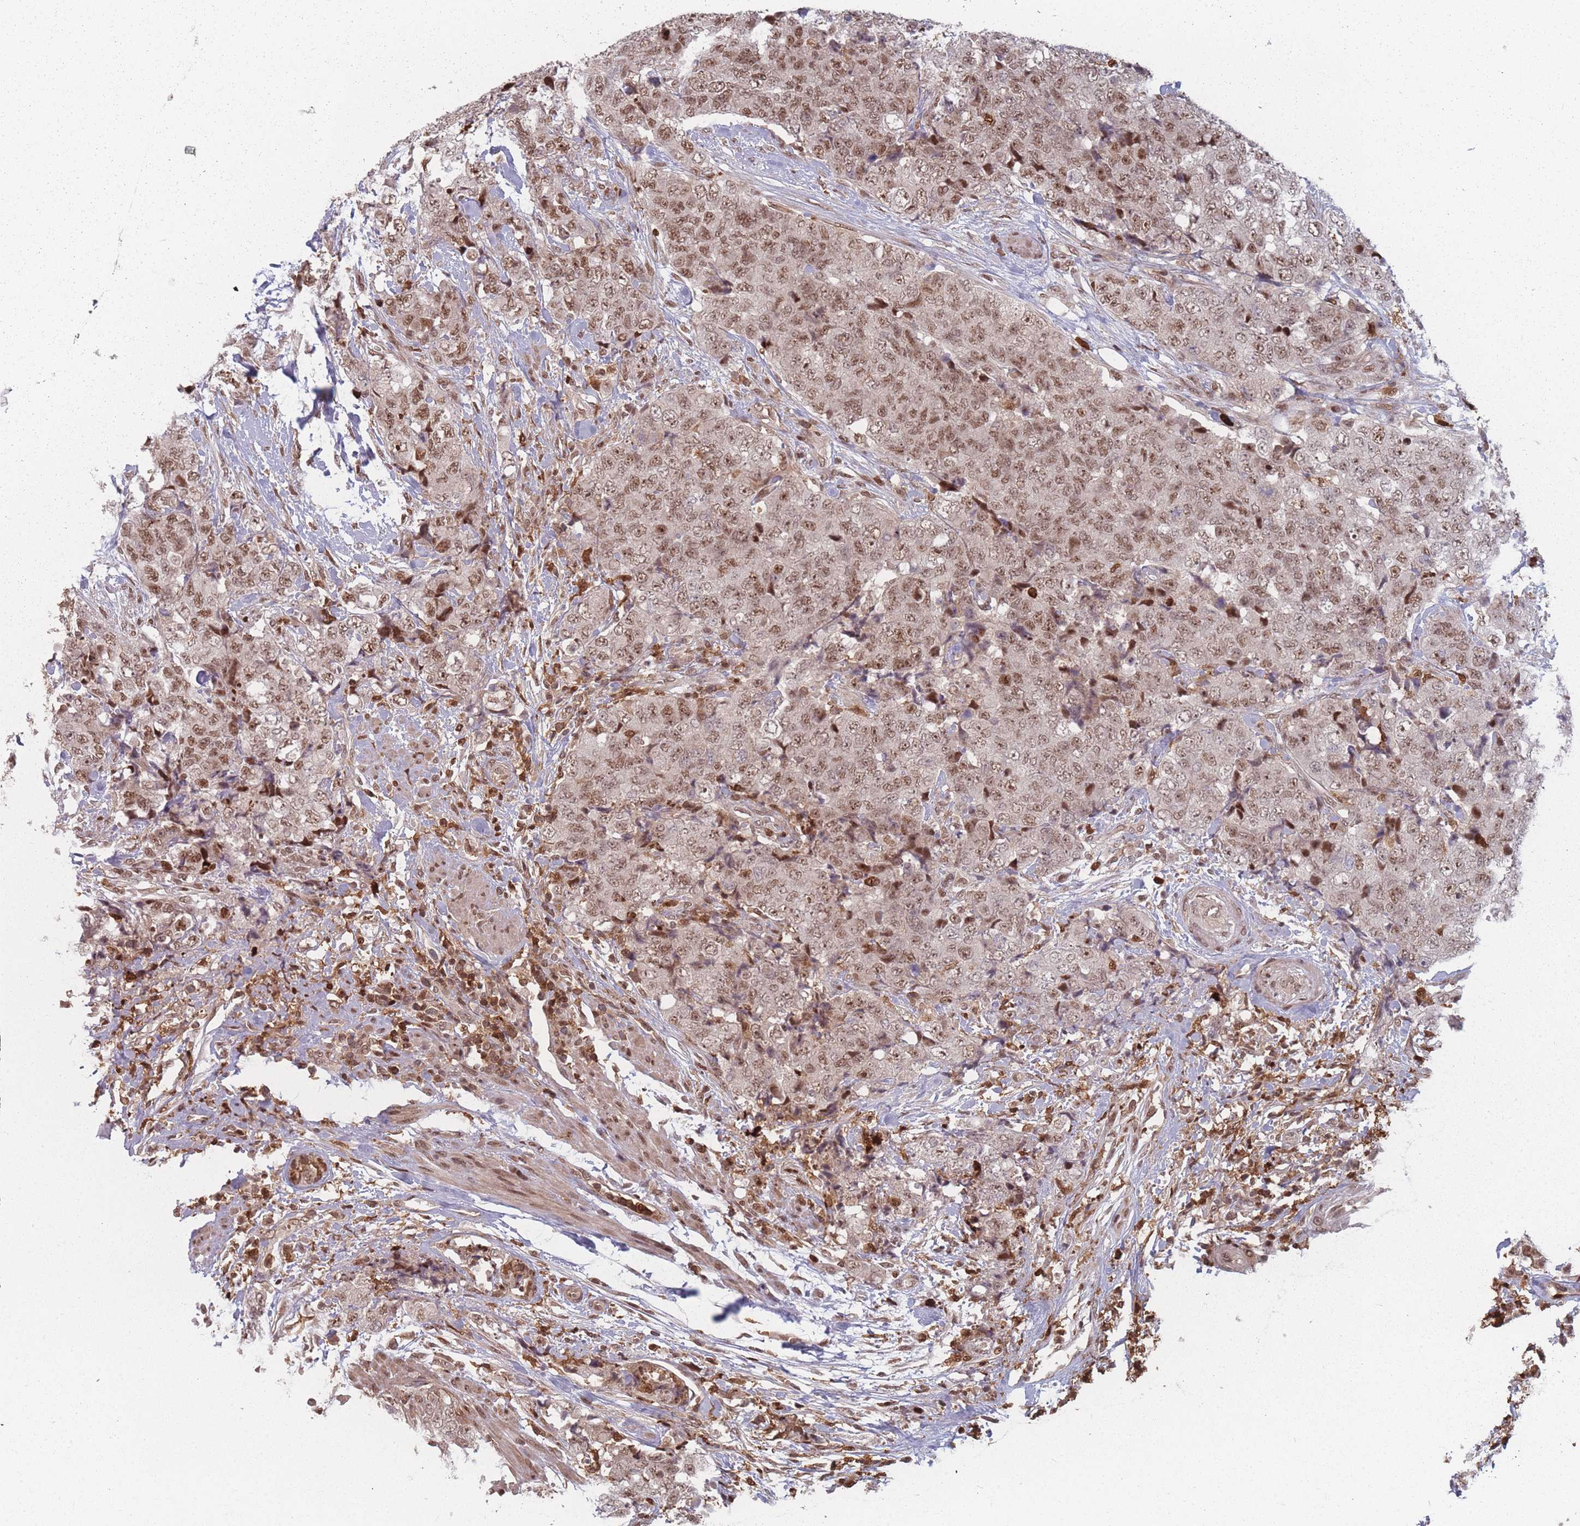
{"staining": {"intensity": "moderate", "quantity": ">75%", "location": "nuclear"}, "tissue": "urothelial cancer", "cell_type": "Tumor cells", "image_type": "cancer", "snomed": [{"axis": "morphology", "description": "Urothelial carcinoma, High grade"}, {"axis": "topography", "description": "Urinary bladder"}], "caption": "Immunohistochemistry micrograph of high-grade urothelial carcinoma stained for a protein (brown), which displays medium levels of moderate nuclear staining in about >75% of tumor cells.", "gene": "WDR55", "patient": {"sex": "female", "age": 78}}